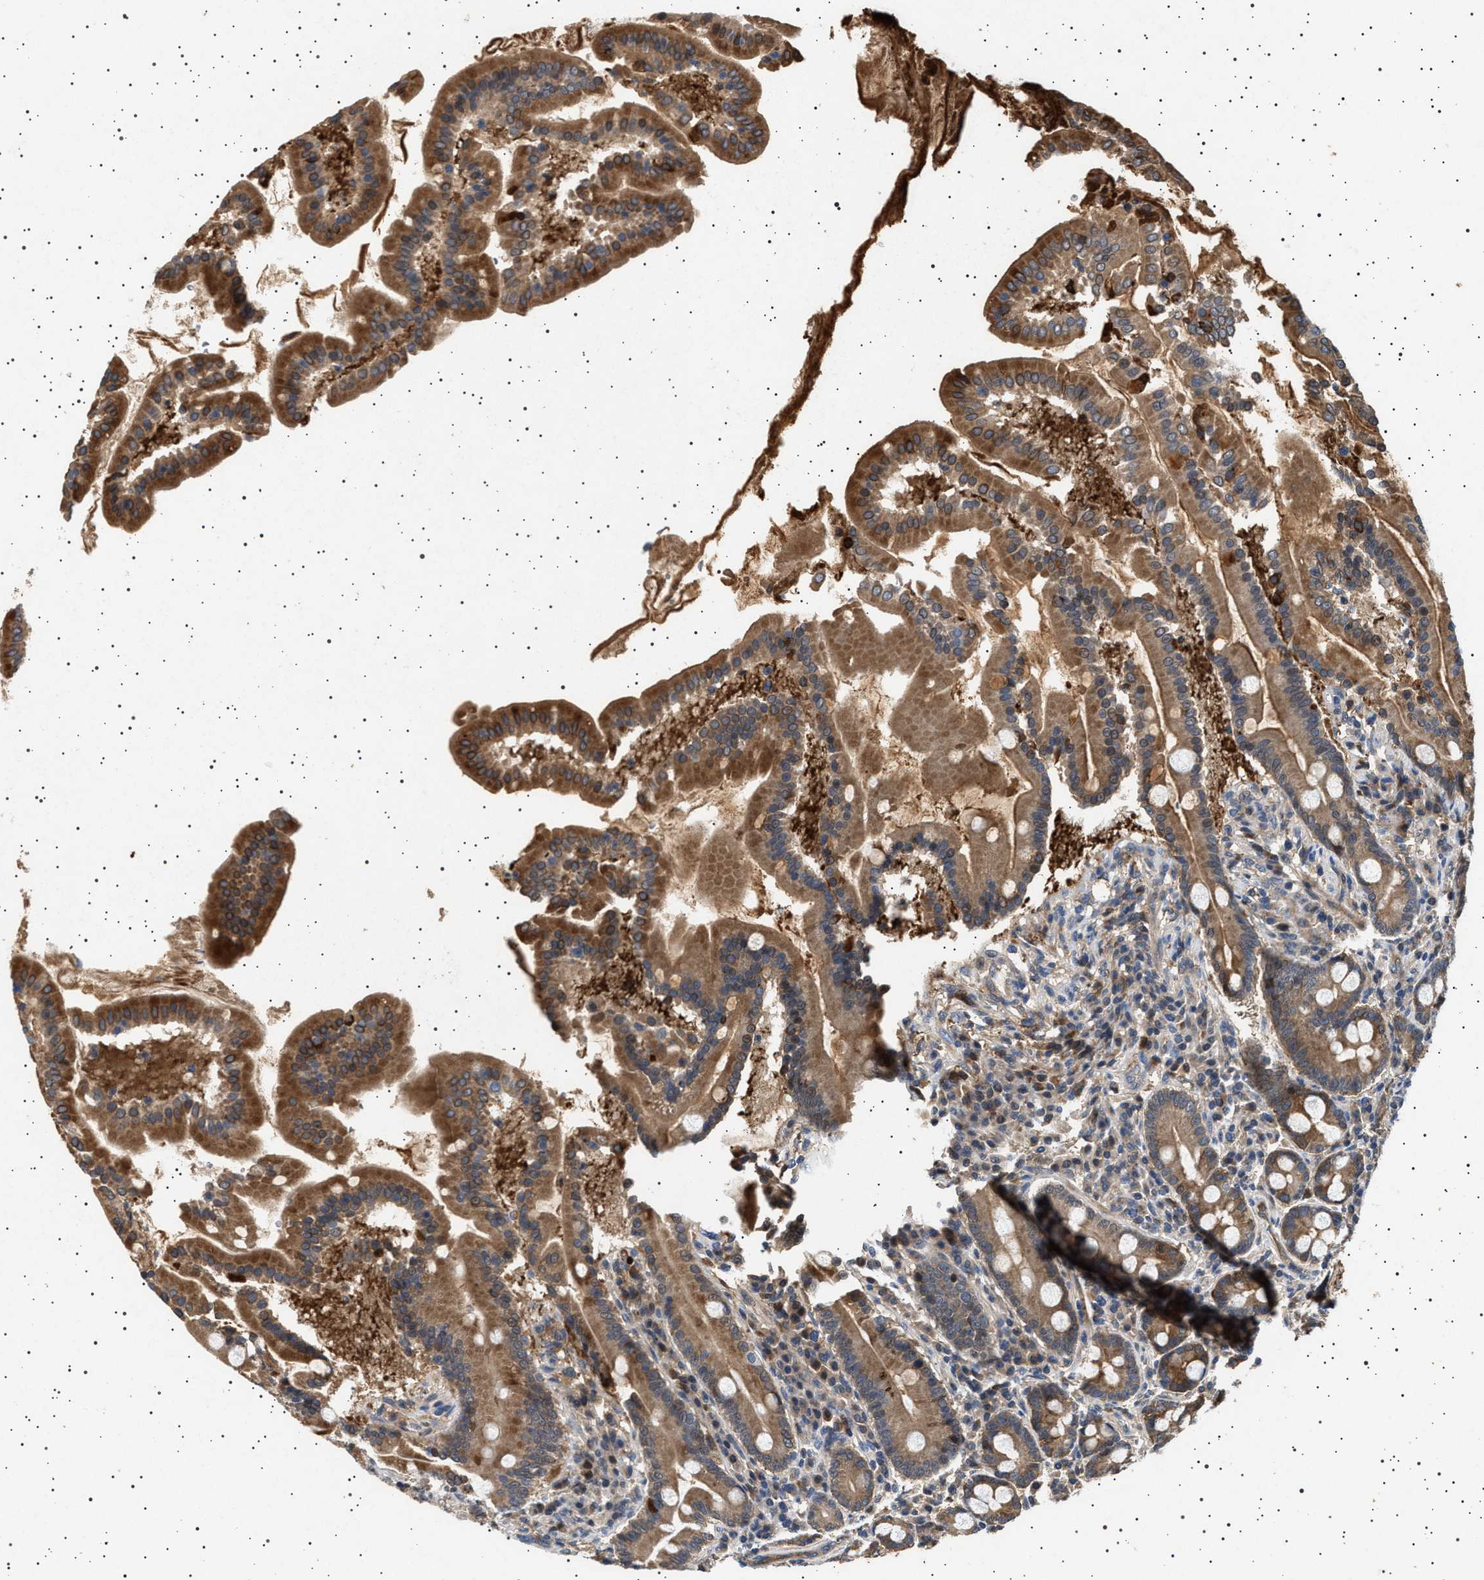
{"staining": {"intensity": "strong", "quantity": ">75%", "location": "cytoplasmic/membranous"}, "tissue": "duodenum", "cell_type": "Glandular cells", "image_type": "normal", "snomed": [{"axis": "morphology", "description": "Normal tissue, NOS"}, {"axis": "topography", "description": "Duodenum"}], "caption": "About >75% of glandular cells in unremarkable human duodenum exhibit strong cytoplasmic/membranous protein positivity as visualized by brown immunohistochemical staining.", "gene": "FICD", "patient": {"sex": "male", "age": 50}}